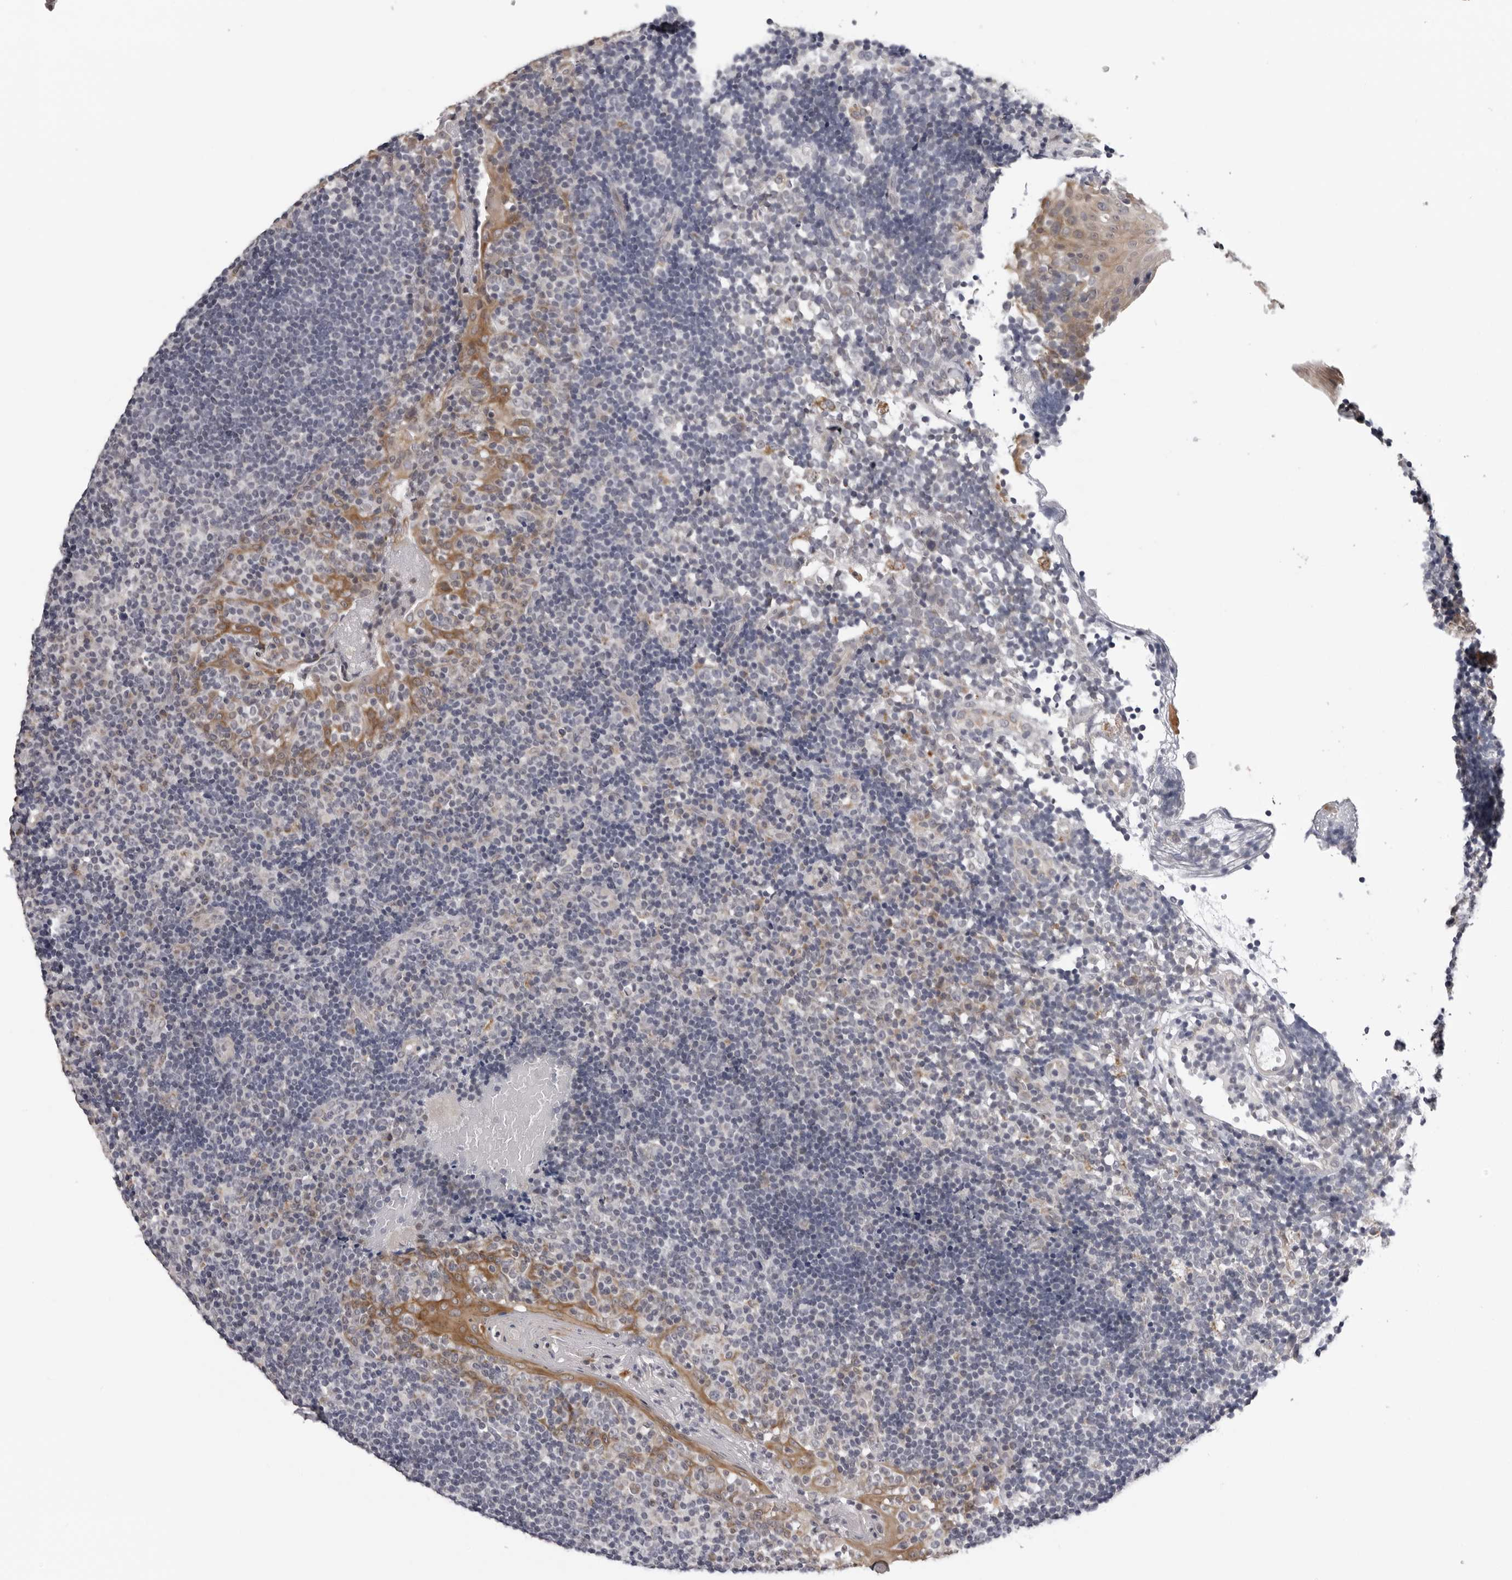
{"staining": {"intensity": "negative", "quantity": "none", "location": "none"}, "tissue": "tonsil", "cell_type": "Germinal center cells", "image_type": "normal", "snomed": [{"axis": "morphology", "description": "Normal tissue, NOS"}, {"axis": "topography", "description": "Tonsil"}], "caption": "High power microscopy histopathology image of an IHC photomicrograph of normal tonsil, revealing no significant positivity in germinal center cells.", "gene": "CPT2", "patient": {"sex": "female", "age": 40}}